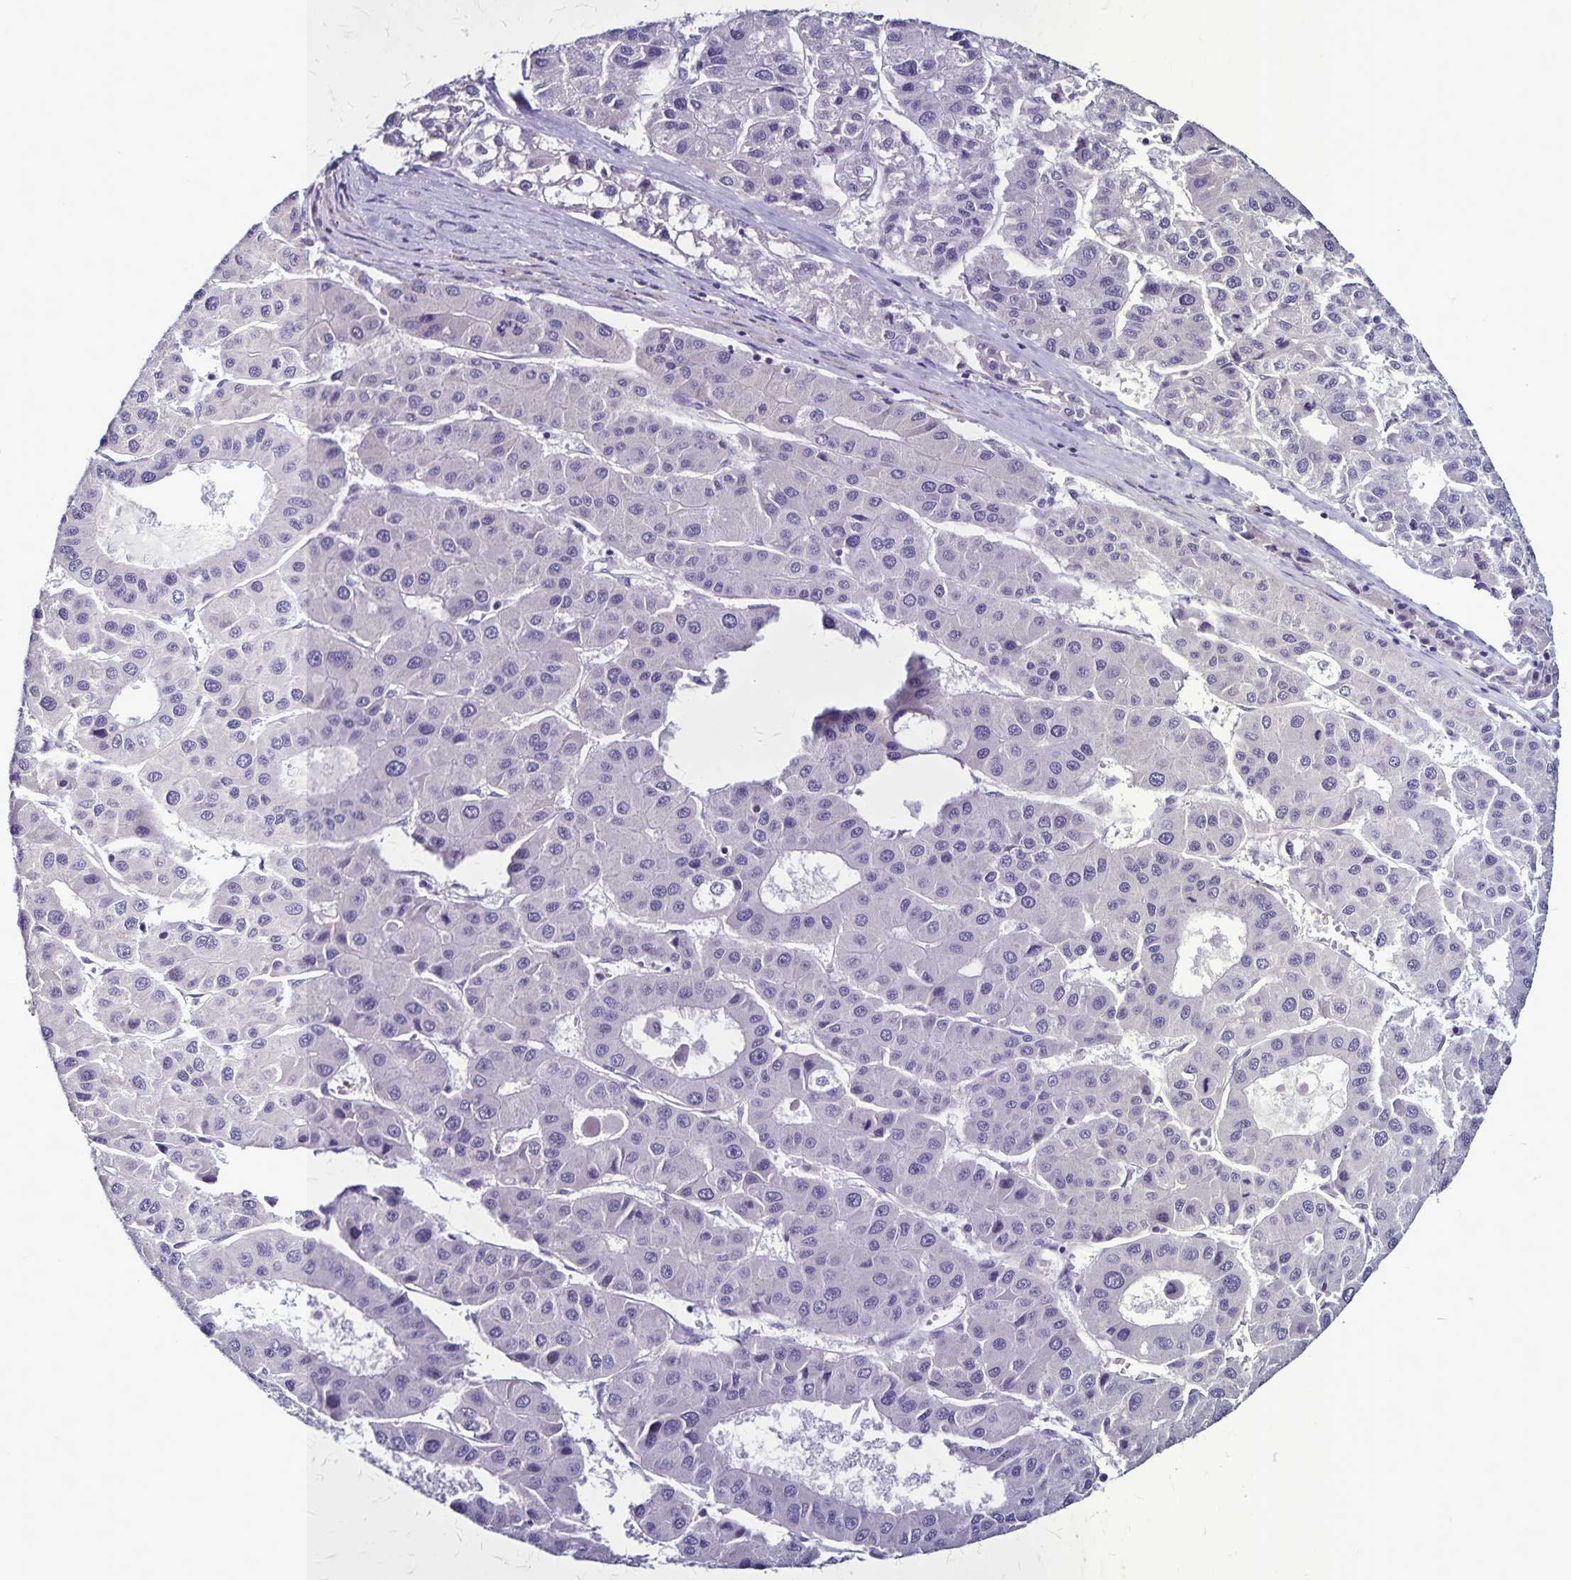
{"staining": {"intensity": "negative", "quantity": "none", "location": "none"}, "tissue": "liver cancer", "cell_type": "Tumor cells", "image_type": "cancer", "snomed": [{"axis": "morphology", "description": "Carcinoma, Hepatocellular, NOS"}, {"axis": "topography", "description": "Liver"}], "caption": "Immunohistochemistry (IHC) of human liver cancer exhibits no positivity in tumor cells. The staining was performed using DAB (3,3'-diaminobenzidine) to visualize the protein expression in brown, while the nuclei were stained in blue with hematoxylin (Magnification: 20x).", "gene": "PLXNA4", "patient": {"sex": "male", "age": 73}}